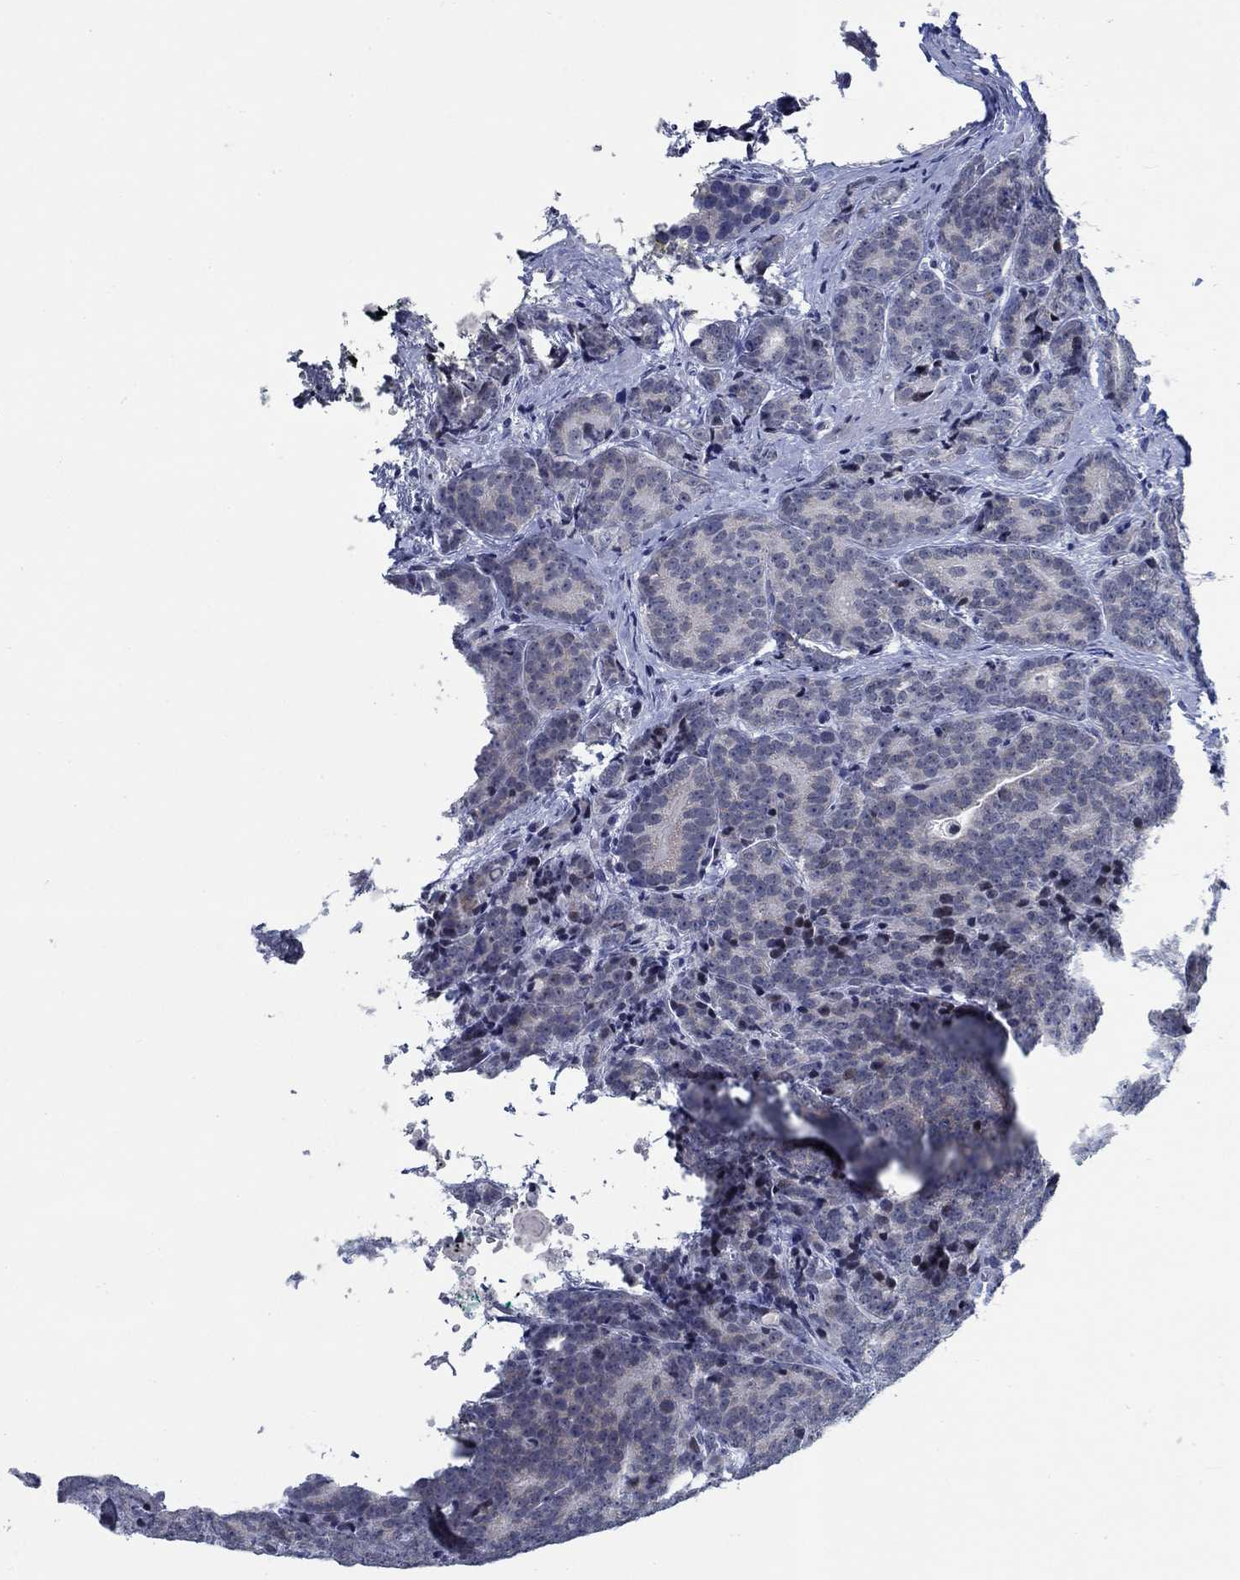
{"staining": {"intensity": "negative", "quantity": "none", "location": "none"}, "tissue": "prostate cancer", "cell_type": "Tumor cells", "image_type": "cancer", "snomed": [{"axis": "morphology", "description": "Adenocarcinoma, NOS"}, {"axis": "topography", "description": "Prostate"}], "caption": "The image exhibits no staining of tumor cells in prostate cancer.", "gene": "NEU3", "patient": {"sex": "male", "age": 71}}